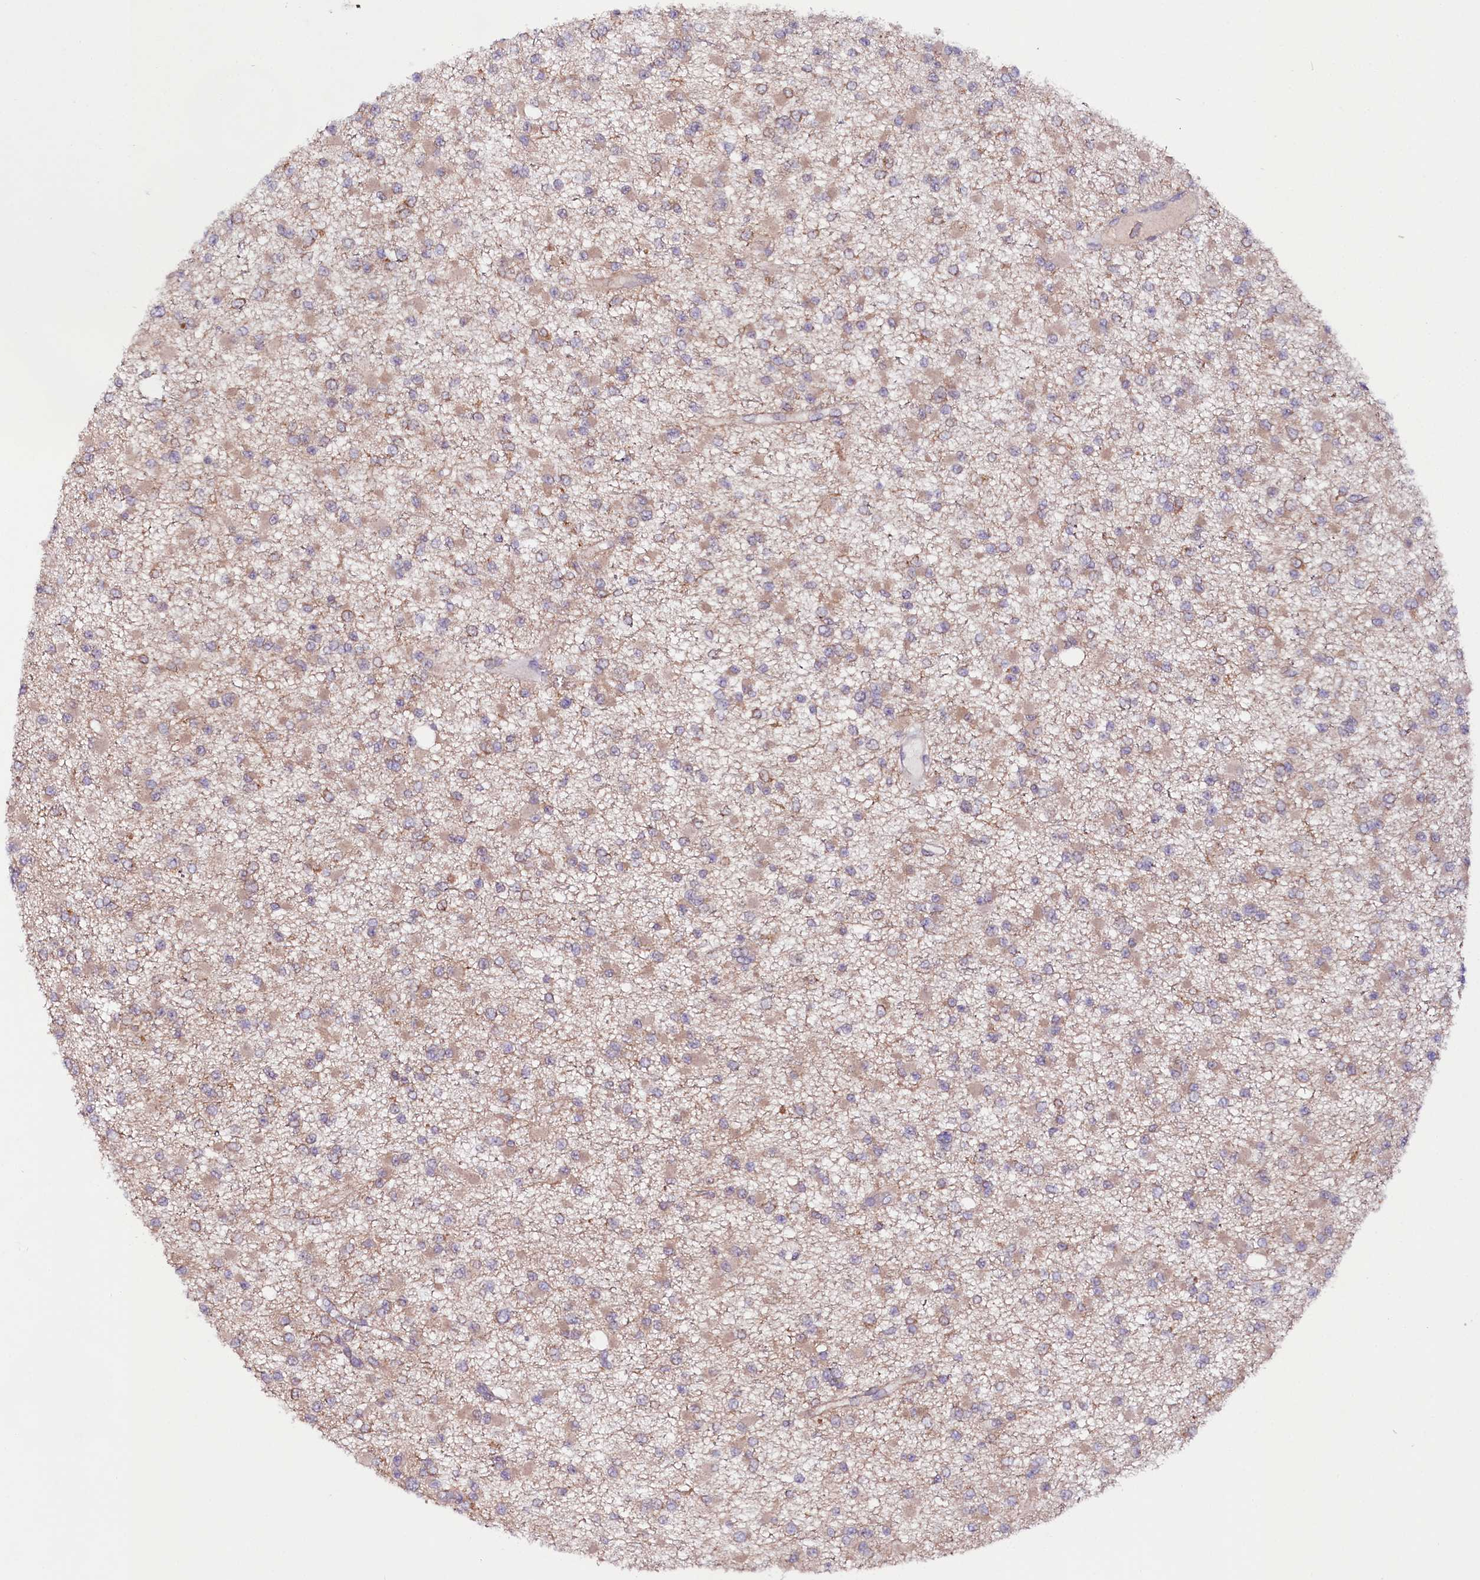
{"staining": {"intensity": "weak", "quantity": "<25%", "location": "cytoplasmic/membranous"}, "tissue": "glioma", "cell_type": "Tumor cells", "image_type": "cancer", "snomed": [{"axis": "morphology", "description": "Glioma, malignant, Low grade"}, {"axis": "topography", "description": "Brain"}], "caption": "Protein analysis of glioma displays no significant staining in tumor cells.", "gene": "PHLDB1", "patient": {"sex": "female", "age": 22}}